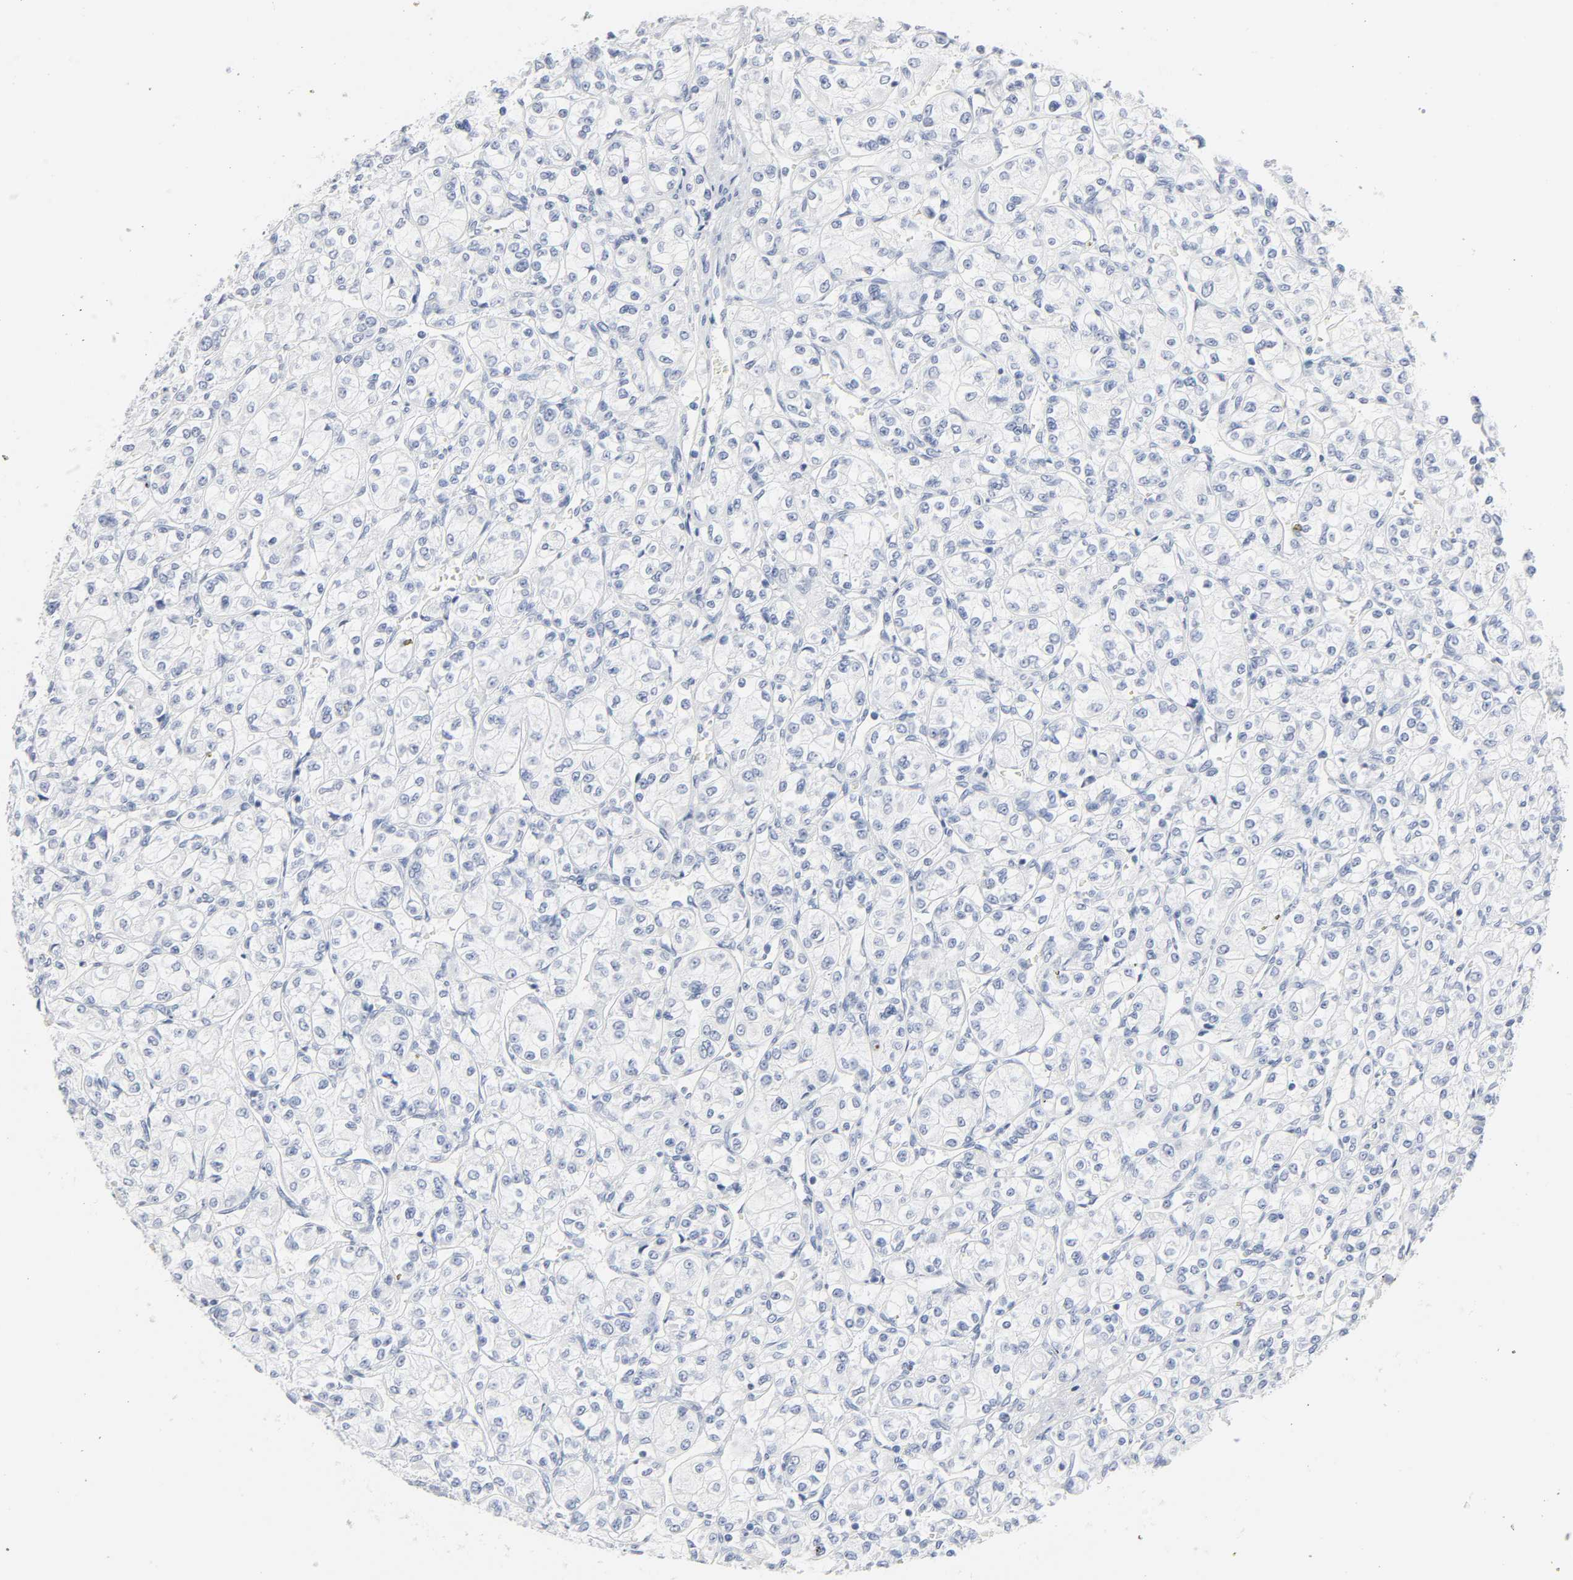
{"staining": {"intensity": "negative", "quantity": "none", "location": "none"}, "tissue": "renal cancer", "cell_type": "Tumor cells", "image_type": "cancer", "snomed": [{"axis": "morphology", "description": "Adenocarcinoma, NOS"}, {"axis": "topography", "description": "Kidney"}], "caption": "High magnification brightfield microscopy of adenocarcinoma (renal) stained with DAB (3,3'-diaminobenzidine) (brown) and counterstained with hematoxylin (blue): tumor cells show no significant staining. (IHC, brightfield microscopy, high magnification).", "gene": "ACP3", "patient": {"sex": "male", "age": 77}}